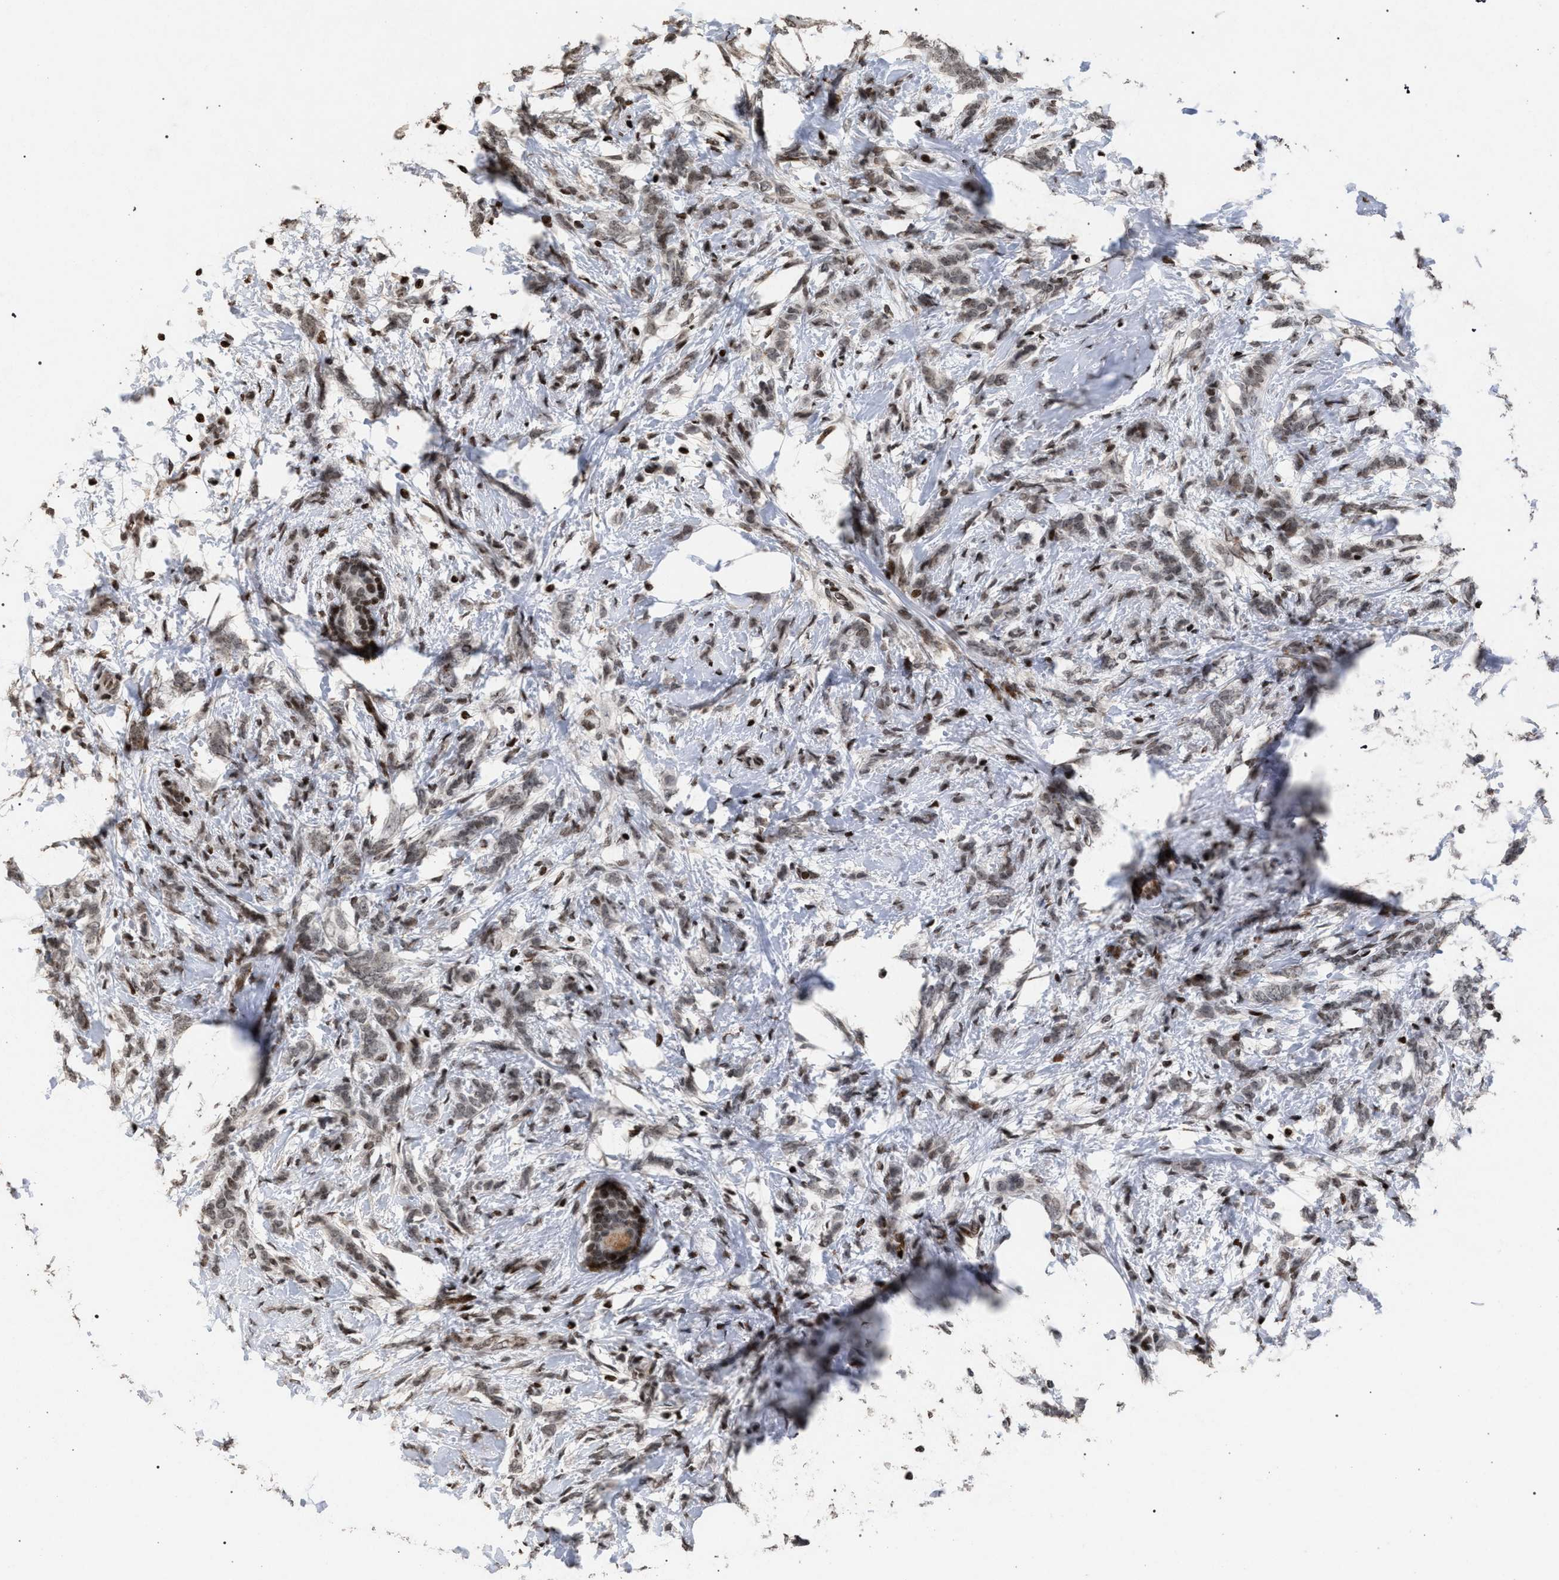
{"staining": {"intensity": "weak", "quantity": ">75%", "location": "nuclear"}, "tissue": "breast cancer", "cell_type": "Tumor cells", "image_type": "cancer", "snomed": [{"axis": "morphology", "description": "Lobular carcinoma, in situ"}, {"axis": "morphology", "description": "Lobular carcinoma"}, {"axis": "topography", "description": "Breast"}], "caption": "A histopathology image of breast cancer (lobular carcinoma) stained for a protein demonstrates weak nuclear brown staining in tumor cells. The staining is performed using DAB (3,3'-diaminobenzidine) brown chromogen to label protein expression. The nuclei are counter-stained blue using hematoxylin.", "gene": "FOXD3", "patient": {"sex": "female", "age": 41}}